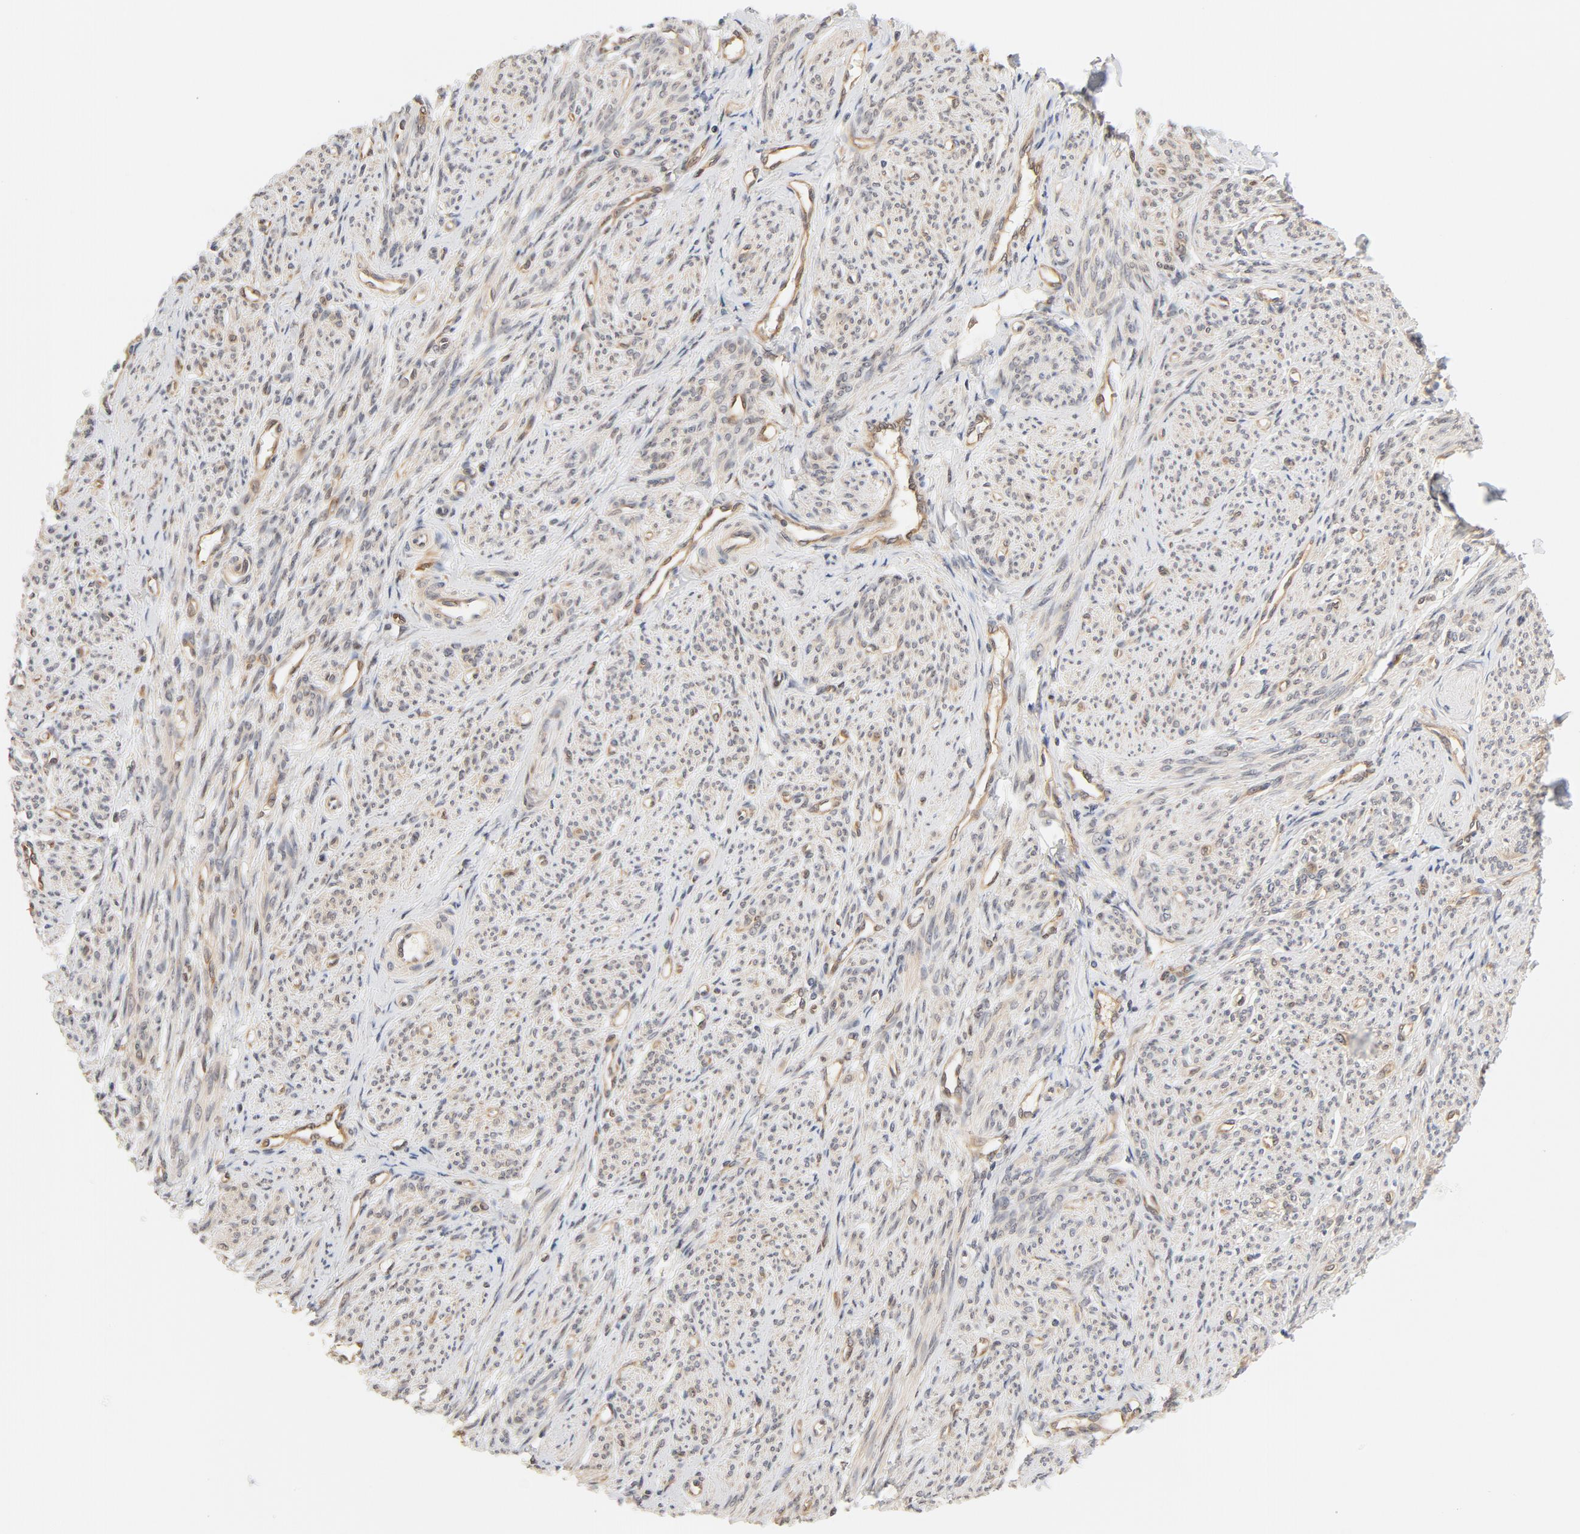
{"staining": {"intensity": "weak", "quantity": ">75%", "location": "cytoplasmic/membranous"}, "tissue": "smooth muscle", "cell_type": "Smooth muscle cells", "image_type": "normal", "snomed": [{"axis": "morphology", "description": "Normal tissue, NOS"}, {"axis": "topography", "description": "Smooth muscle"}], "caption": "An IHC micrograph of unremarkable tissue is shown. Protein staining in brown labels weak cytoplasmic/membranous positivity in smooth muscle within smooth muscle cells. The protein of interest is shown in brown color, while the nuclei are stained blue.", "gene": "EIF4E", "patient": {"sex": "female", "age": 65}}